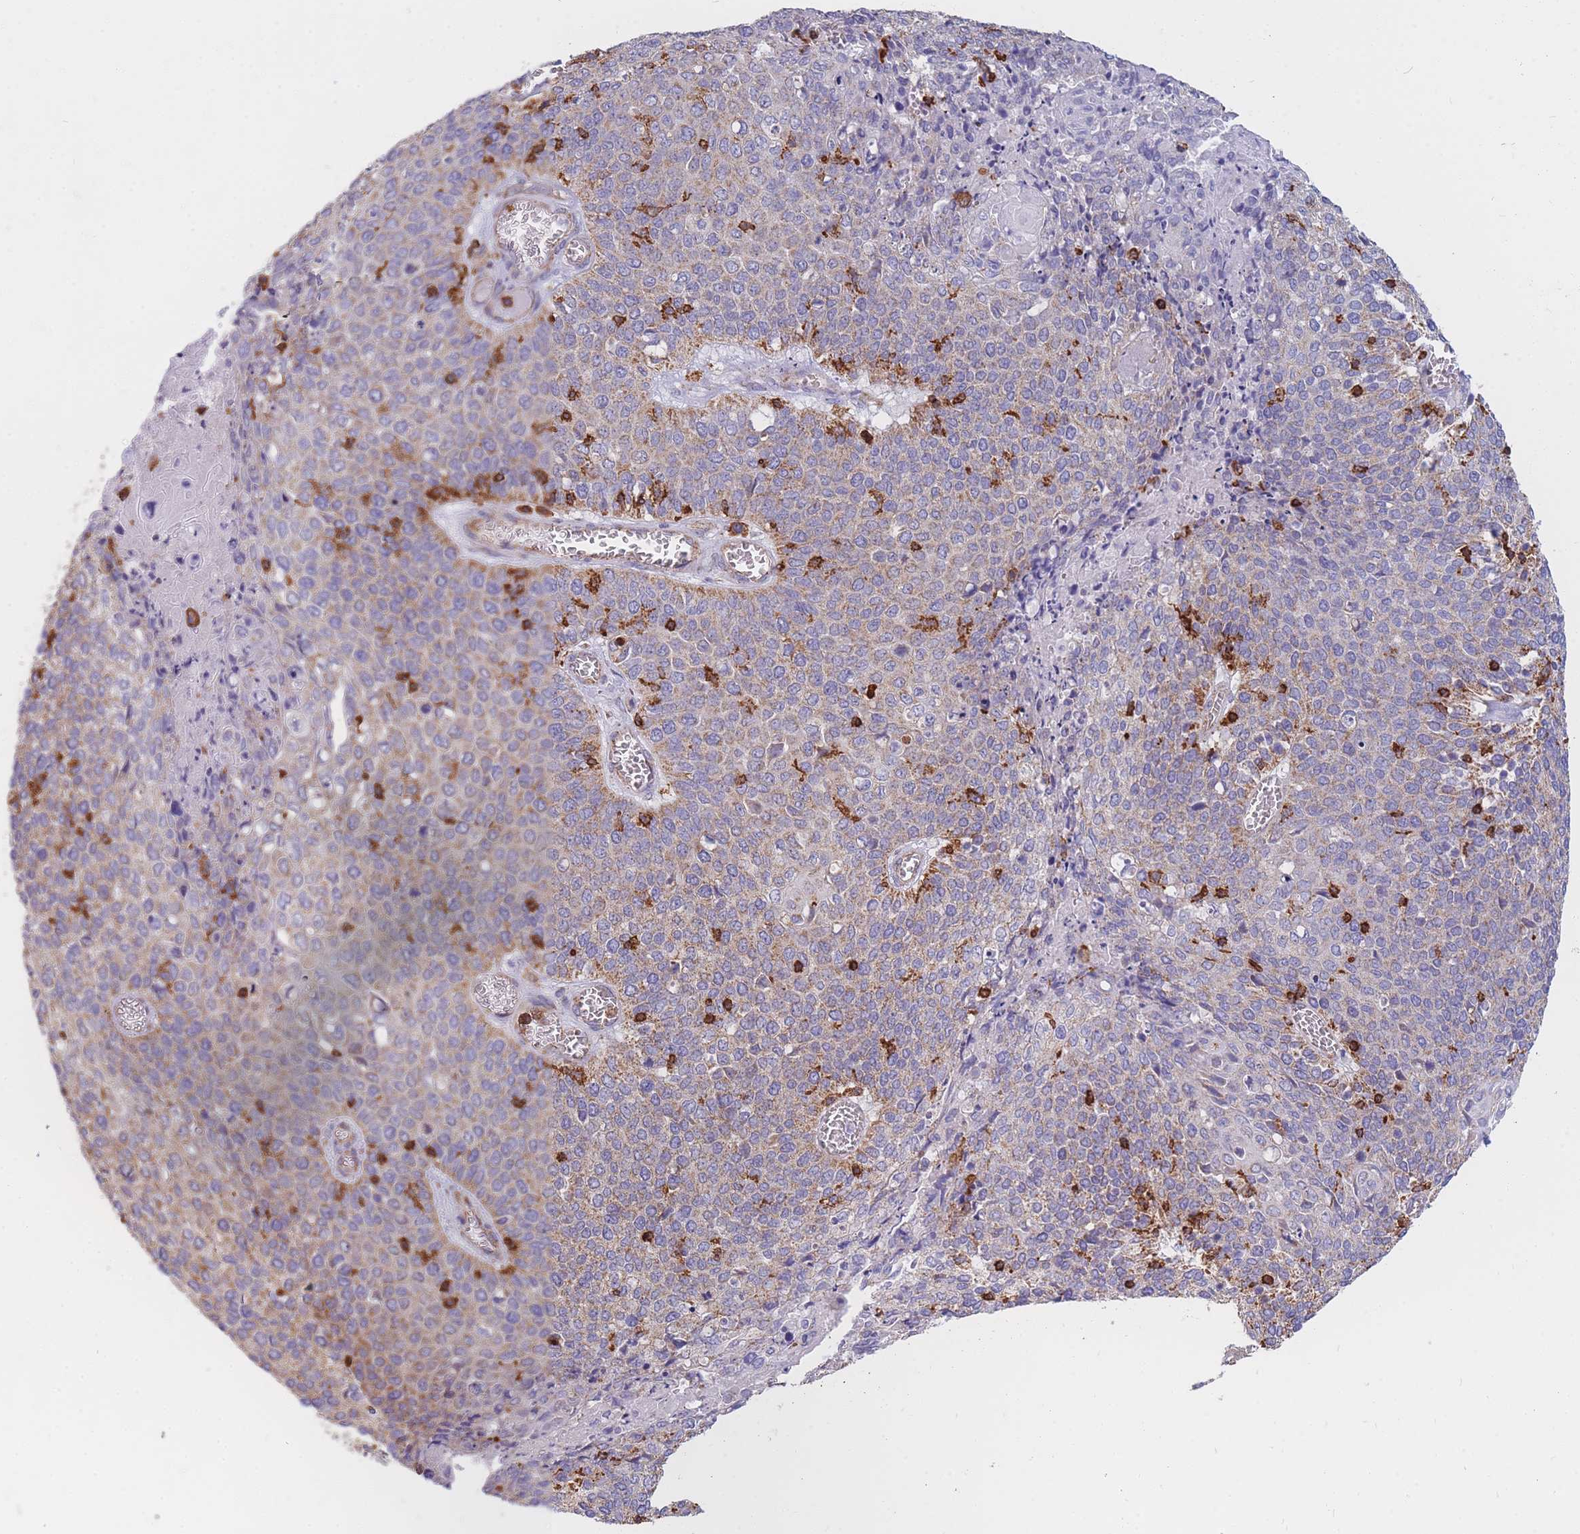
{"staining": {"intensity": "weak", "quantity": "<25%", "location": "cytoplasmic/membranous"}, "tissue": "cervical cancer", "cell_type": "Tumor cells", "image_type": "cancer", "snomed": [{"axis": "morphology", "description": "Squamous cell carcinoma, NOS"}, {"axis": "topography", "description": "Cervix"}], "caption": "Tumor cells are negative for protein expression in human cervical cancer. (Immunohistochemistry (ihc), brightfield microscopy, high magnification).", "gene": "MRPL54", "patient": {"sex": "female", "age": 39}}